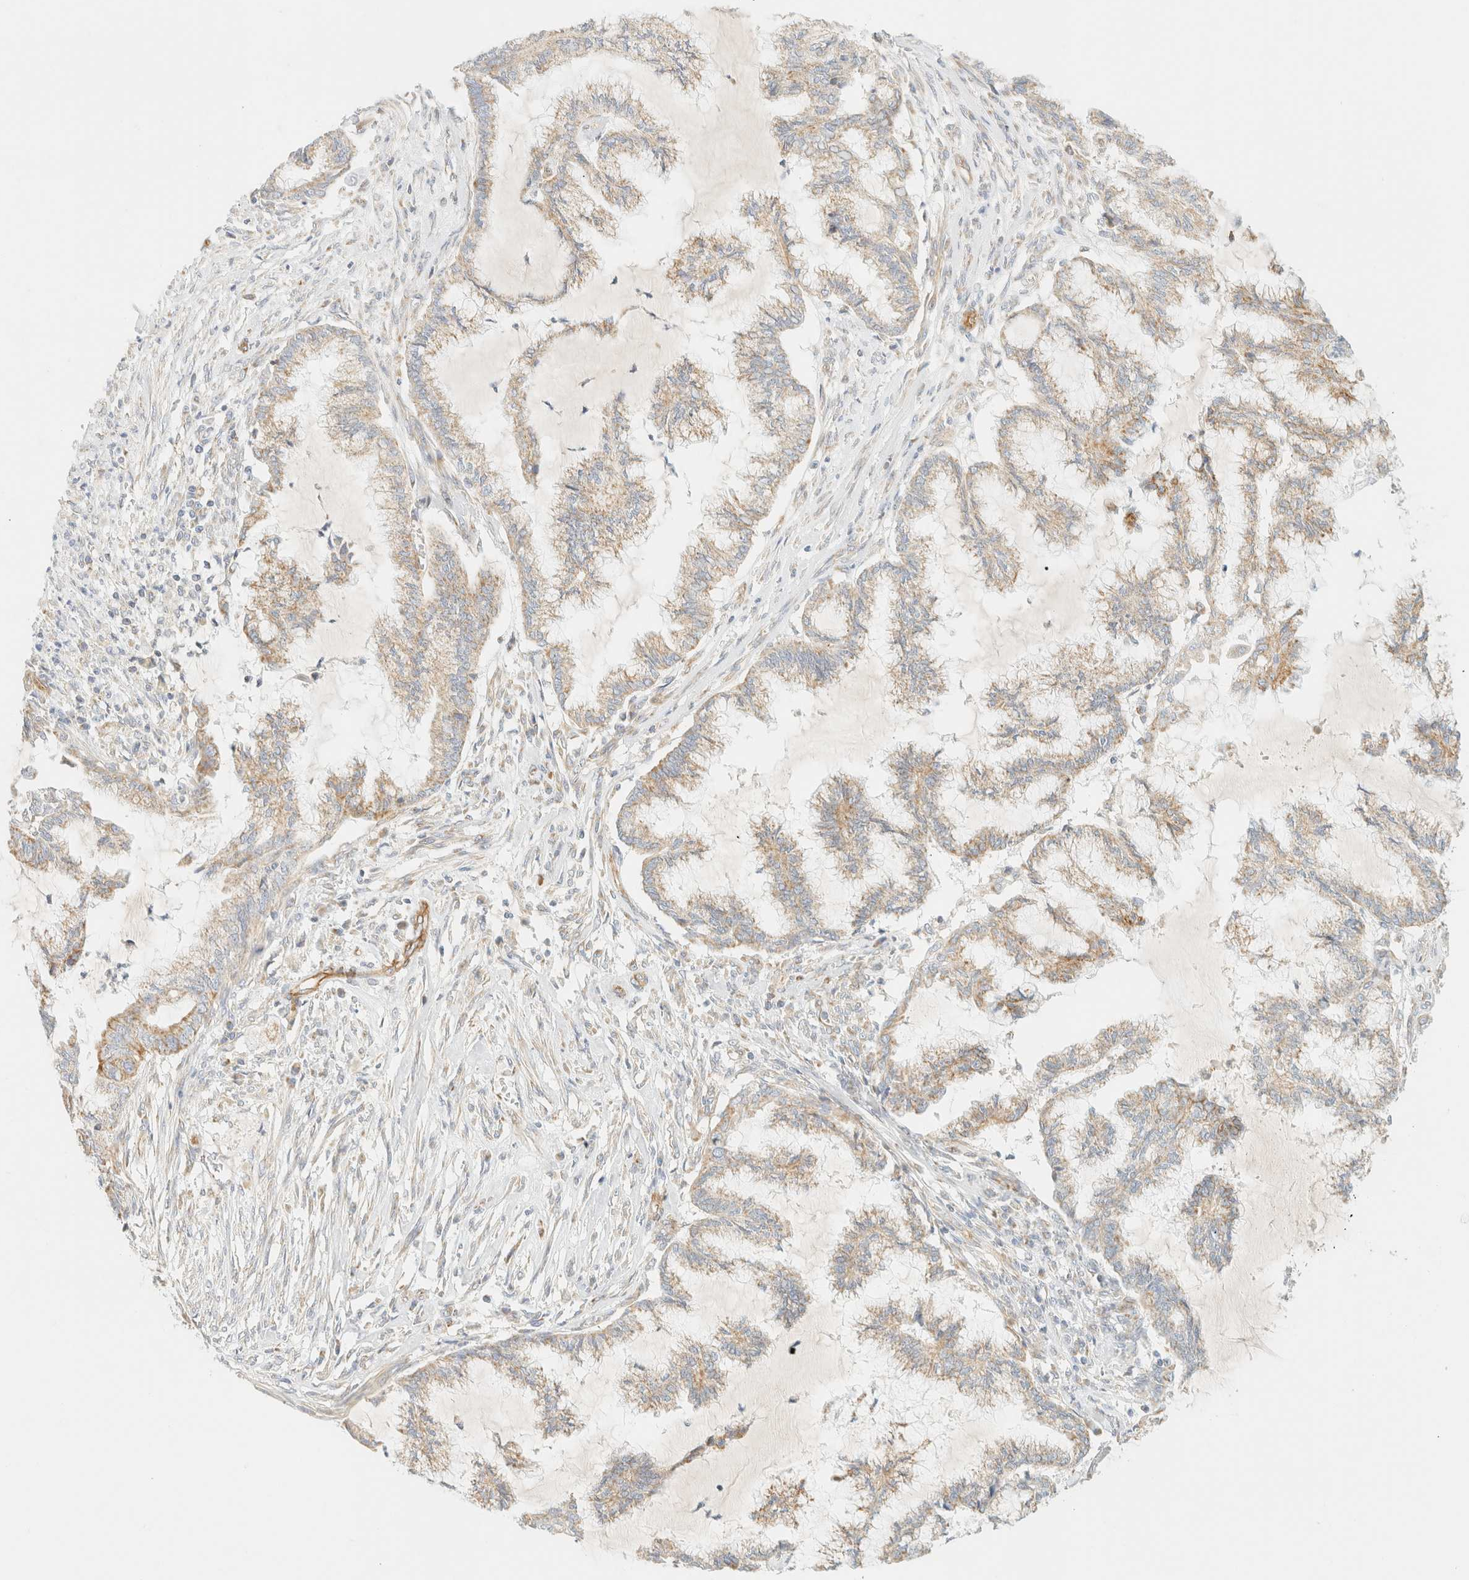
{"staining": {"intensity": "weak", "quantity": "25%-75%", "location": "cytoplasmic/membranous"}, "tissue": "endometrial cancer", "cell_type": "Tumor cells", "image_type": "cancer", "snomed": [{"axis": "morphology", "description": "Adenocarcinoma, NOS"}, {"axis": "topography", "description": "Endometrium"}], "caption": "Protein staining displays weak cytoplasmic/membranous expression in about 25%-75% of tumor cells in adenocarcinoma (endometrial).", "gene": "MRM3", "patient": {"sex": "female", "age": 86}}